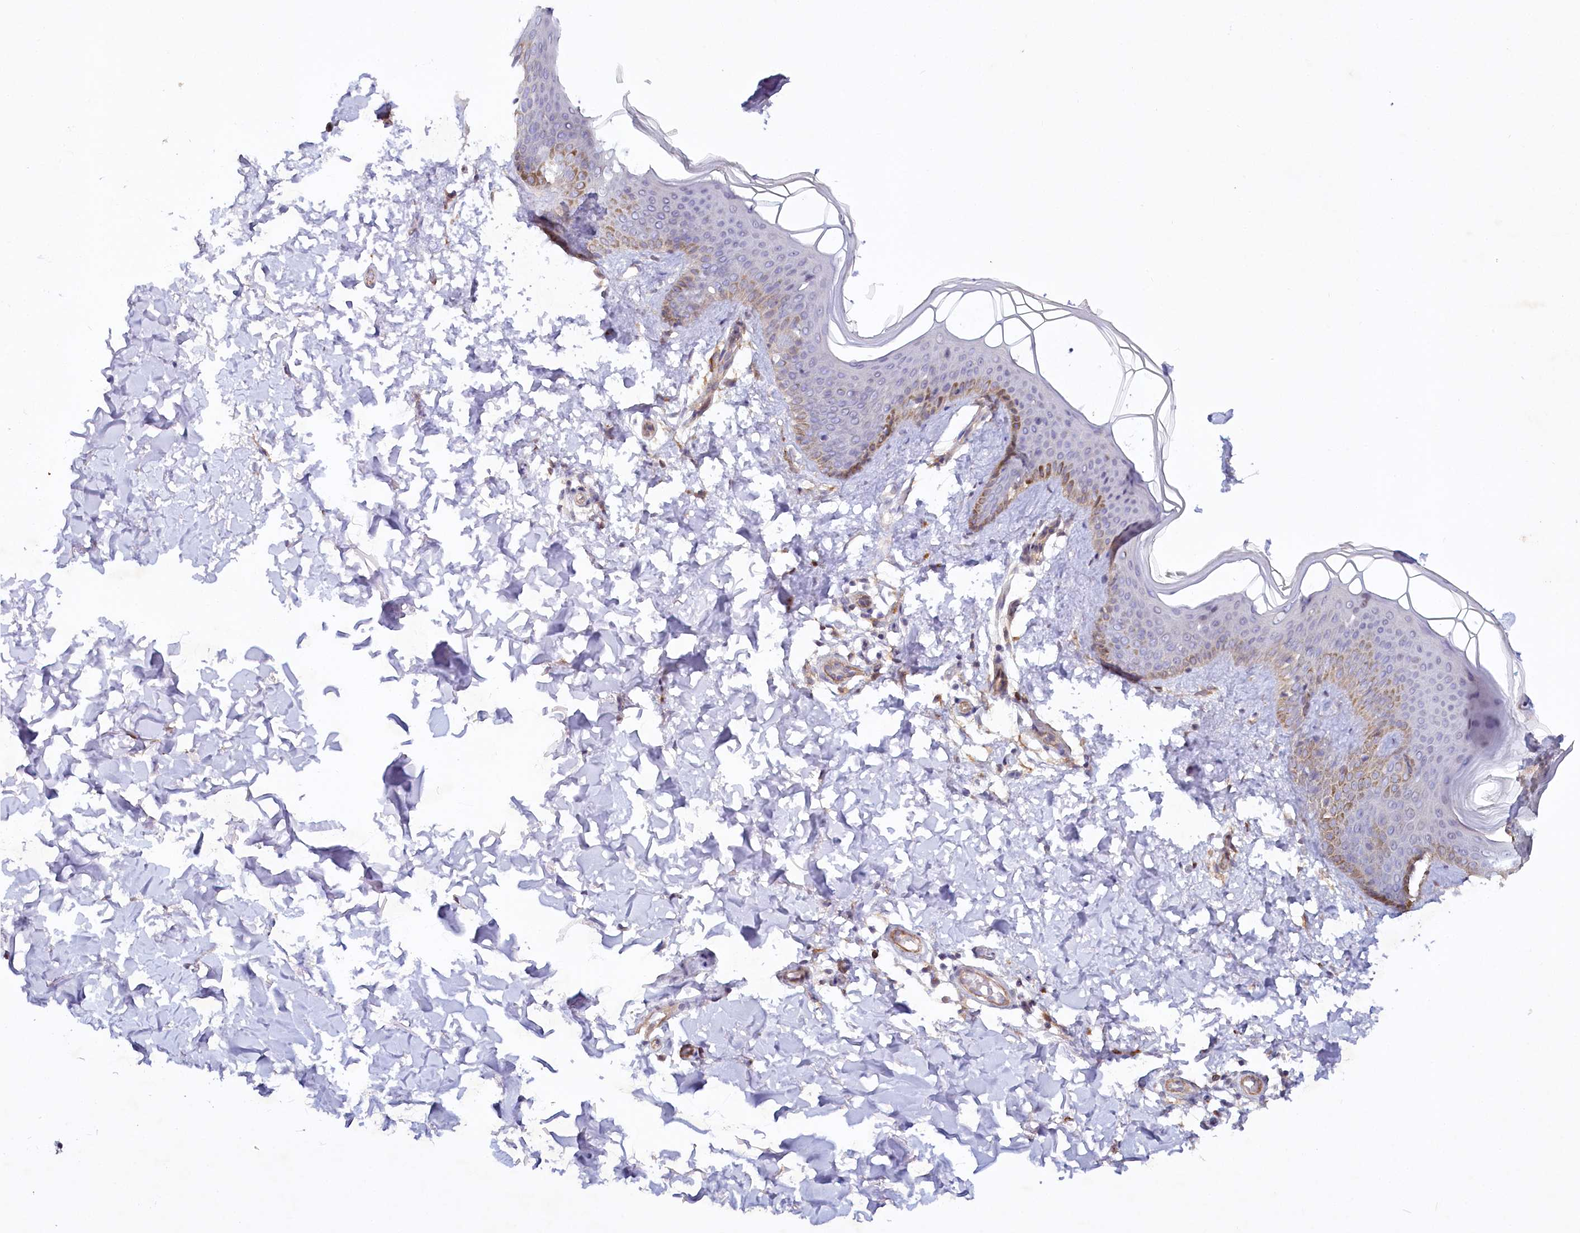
{"staining": {"intensity": "moderate", "quantity": ">75%", "location": "cytoplasmic/membranous"}, "tissue": "skin", "cell_type": "Fibroblasts", "image_type": "normal", "snomed": [{"axis": "morphology", "description": "Normal tissue, NOS"}, {"axis": "topography", "description": "Skin"}], "caption": "Immunohistochemical staining of normal skin displays moderate cytoplasmic/membranous protein positivity in about >75% of fibroblasts. The staining was performed using DAB, with brown indicating positive protein expression. Nuclei are stained blue with hematoxylin.", "gene": "ALDH3B1", "patient": {"sex": "male", "age": 36}}